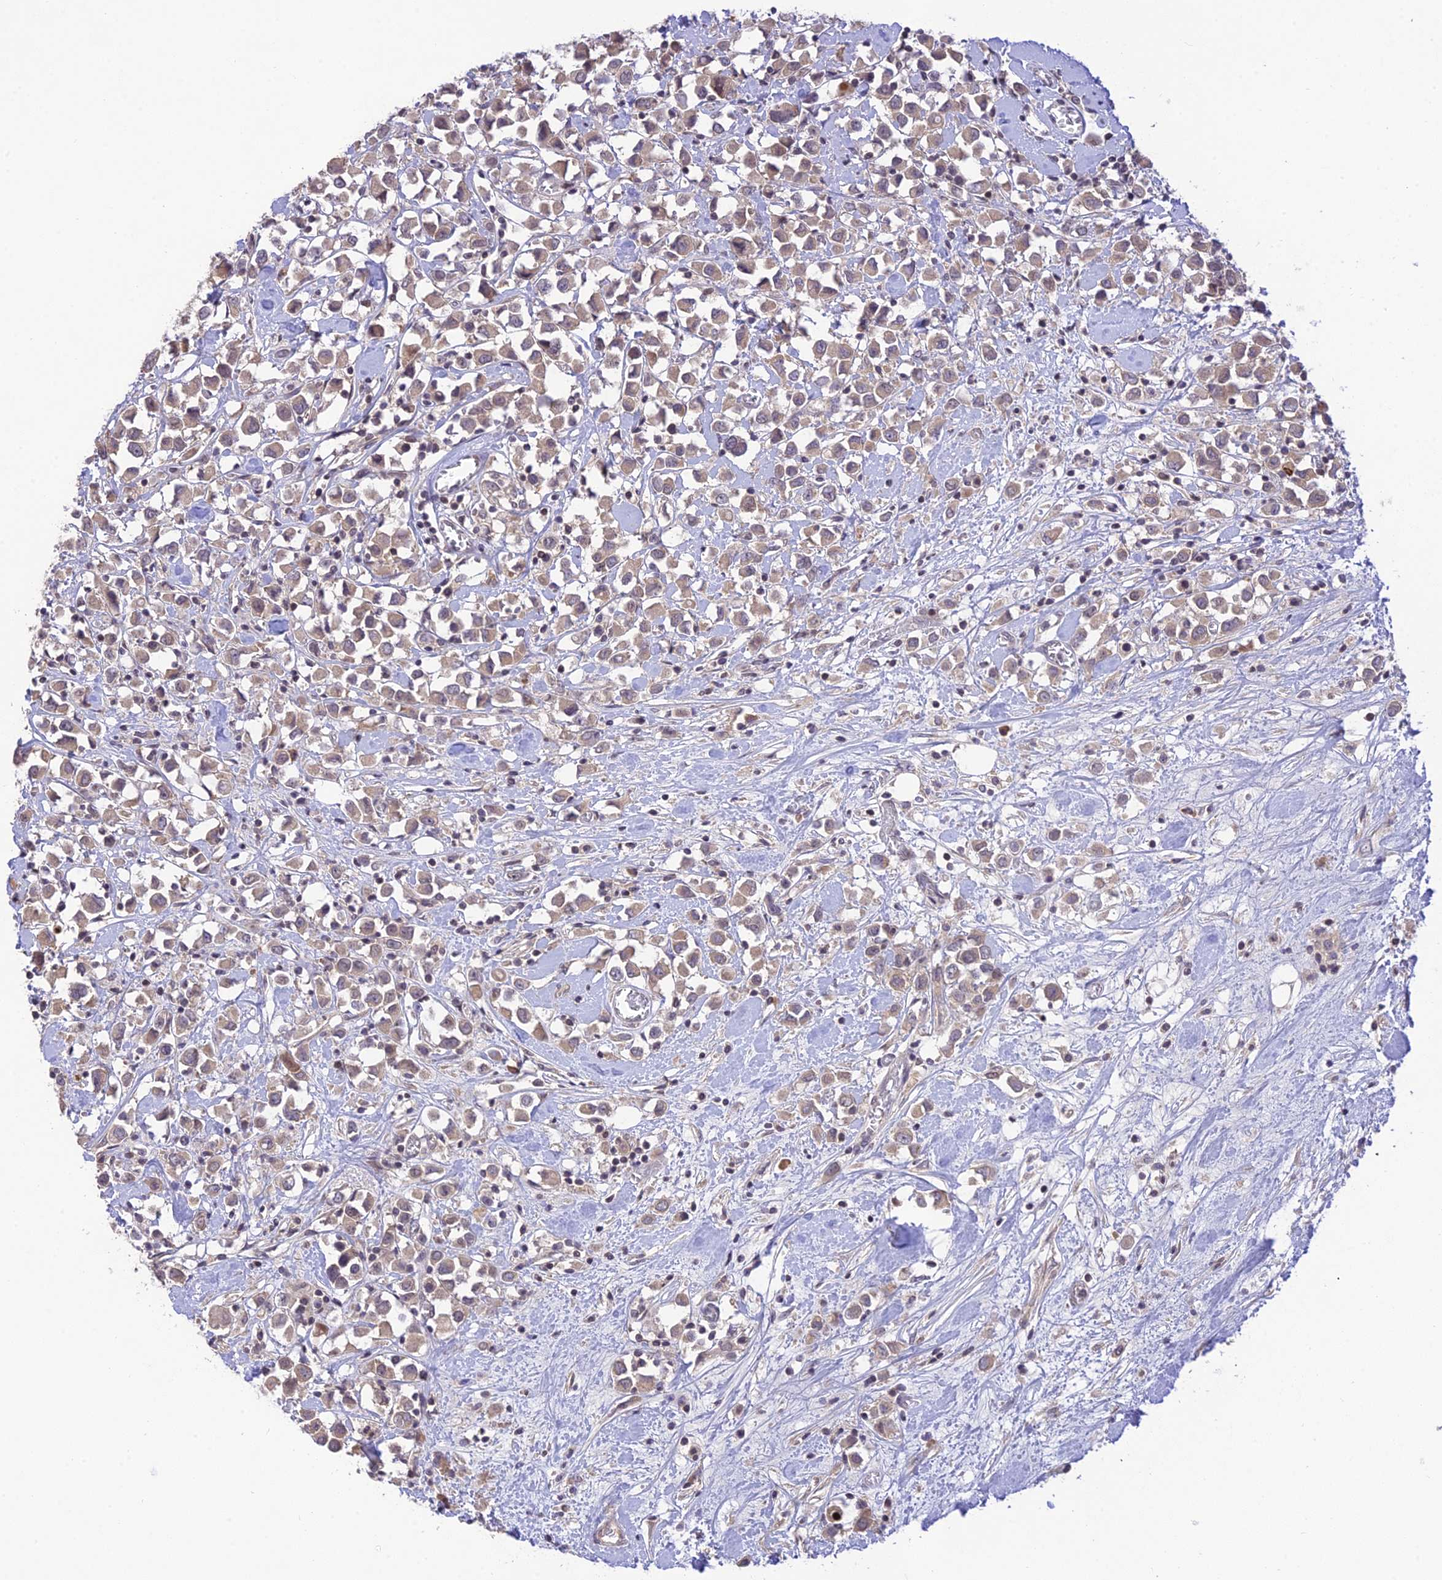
{"staining": {"intensity": "weak", "quantity": "25%-75%", "location": "cytoplasmic/membranous"}, "tissue": "breast cancer", "cell_type": "Tumor cells", "image_type": "cancer", "snomed": [{"axis": "morphology", "description": "Duct carcinoma"}, {"axis": "topography", "description": "Breast"}], "caption": "Protein staining exhibits weak cytoplasmic/membranous expression in about 25%-75% of tumor cells in breast invasive ductal carcinoma.", "gene": "TEKT1", "patient": {"sex": "female", "age": 61}}